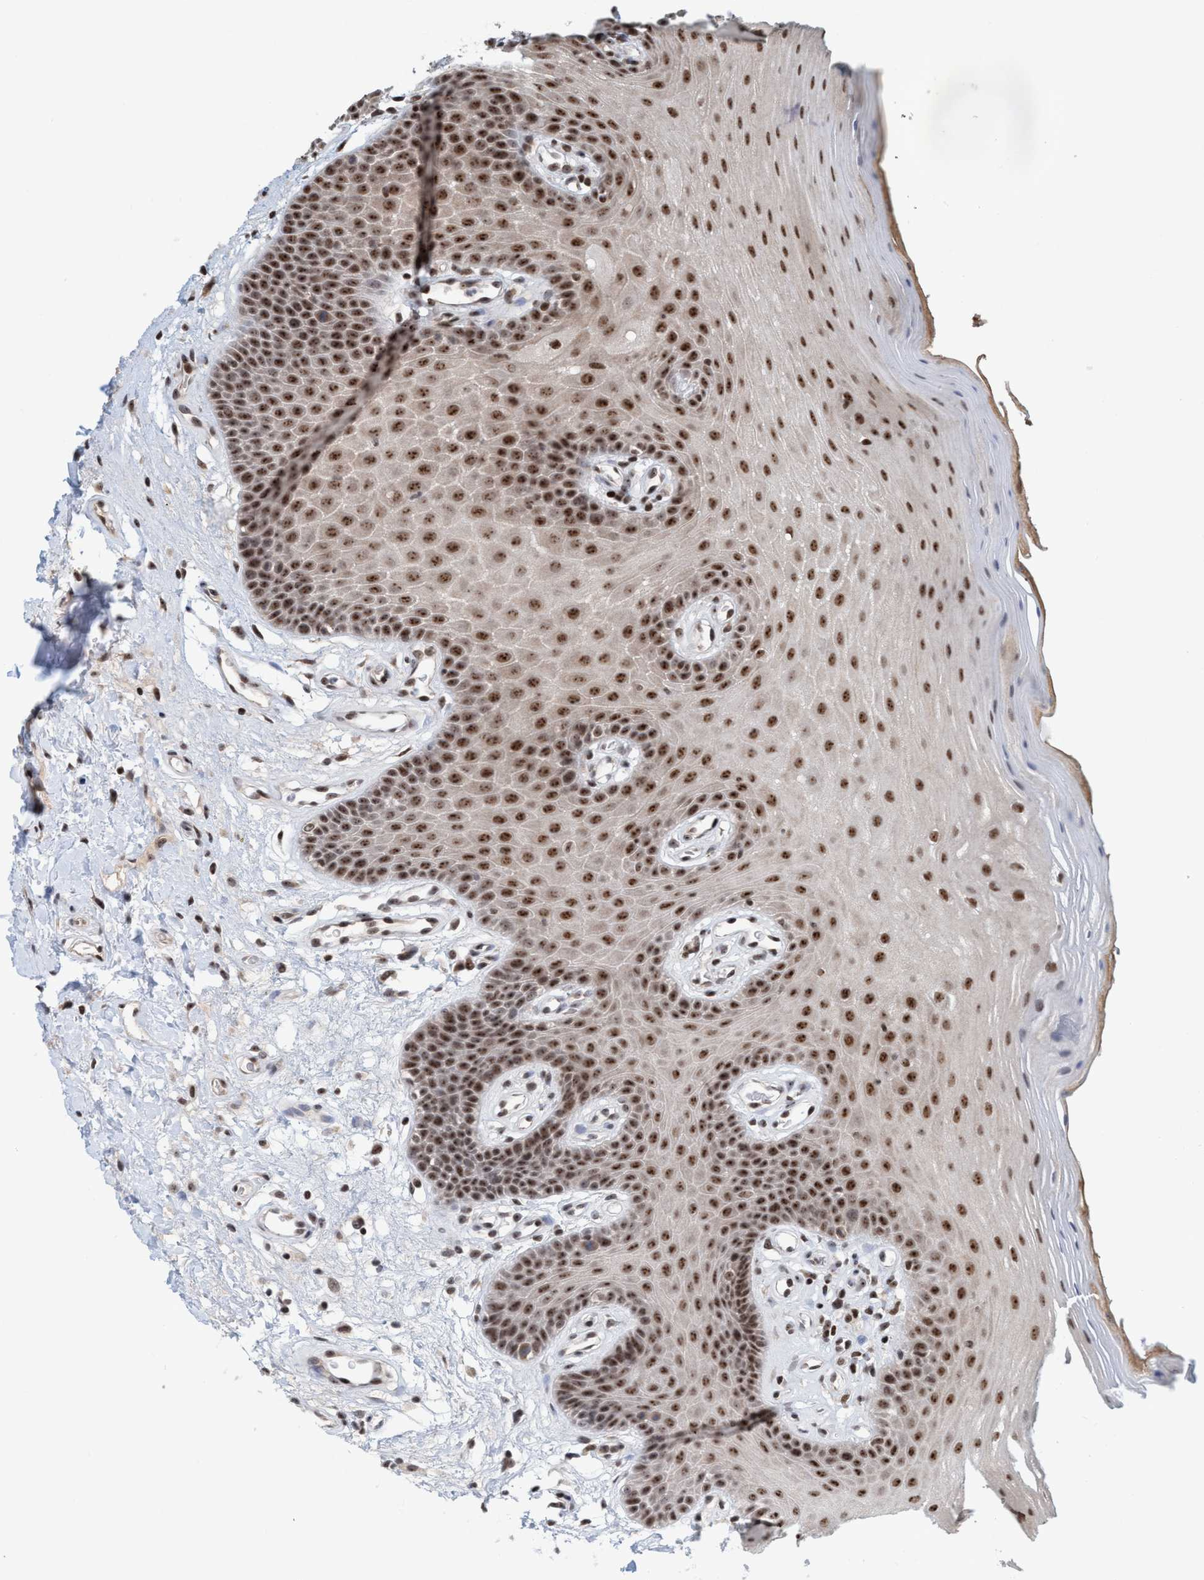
{"staining": {"intensity": "strong", "quantity": ">75%", "location": "nuclear"}, "tissue": "oral mucosa", "cell_type": "Squamous epithelial cells", "image_type": "normal", "snomed": [{"axis": "morphology", "description": "Normal tissue, NOS"}, {"axis": "morphology", "description": "Squamous cell carcinoma, NOS"}, {"axis": "topography", "description": "Oral tissue"}, {"axis": "topography", "description": "Head-Neck"}], "caption": "Brown immunohistochemical staining in benign oral mucosa demonstrates strong nuclear staining in approximately >75% of squamous epithelial cells. The staining was performed using DAB, with brown indicating positive protein expression. Nuclei are stained blue with hematoxylin.", "gene": "SMCR8", "patient": {"sex": "male", "age": 71}}